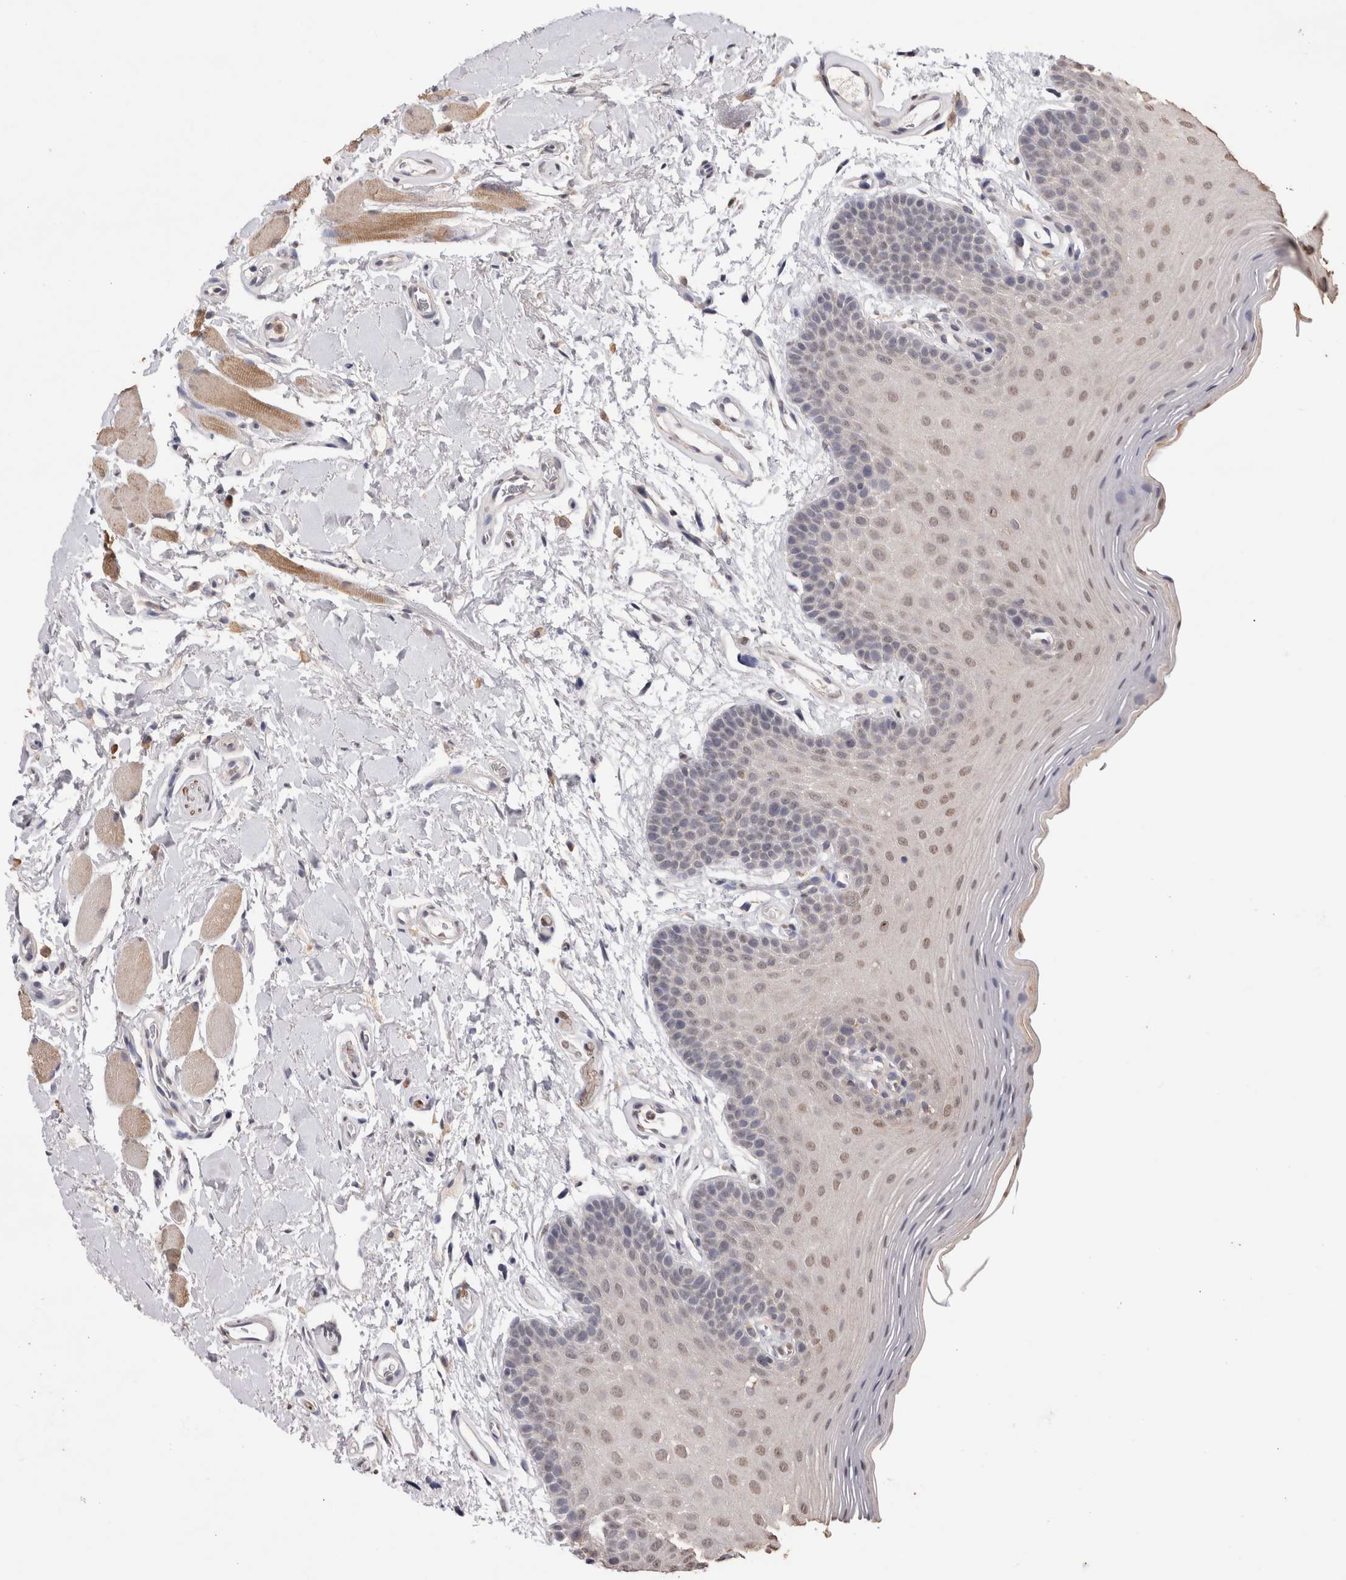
{"staining": {"intensity": "weak", "quantity": "<25%", "location": "nuclear"}, "tissue": "oral mucosa", "cell_type": "Squamous epithelial cells", "image_type": "normal", "snomed": [{"axis": "morphology", "description": "Normal tissue, NOS"}, {"axis": "topography", "description": "Oral tissue"}], "caption": "There is no significant staining in squamous epithelial cells of oral mucosa. (DAB IHC with hematoxylin counter stain).", "gene": "GRK5", "patient": {"sex": "male", "age": 62}}